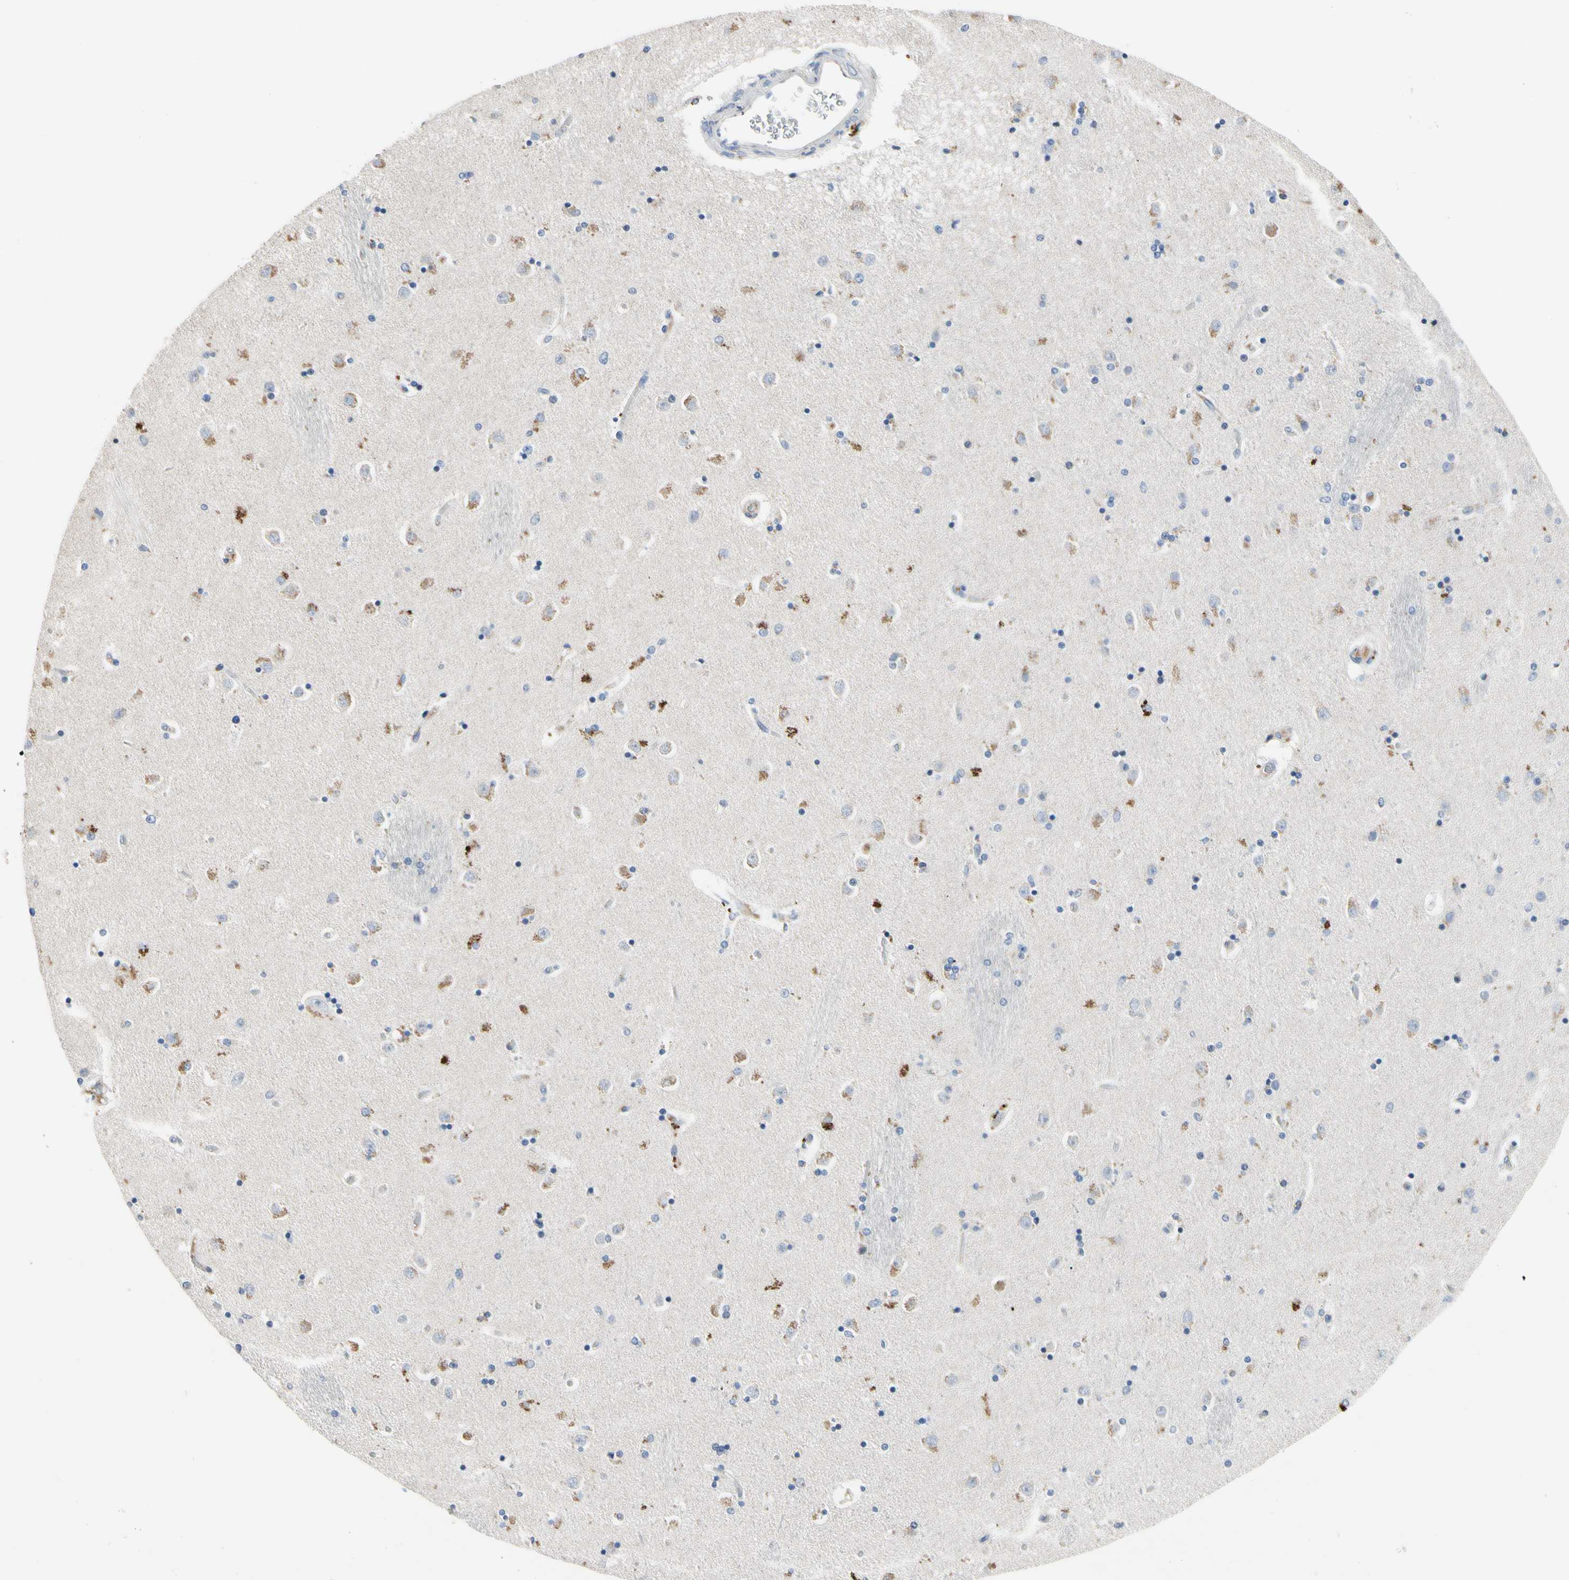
{"staining": {"intensity": "weak", "quantity": "<25%", "location": "cytoplasmic/membranous"}, "tissue": "caudate", "cell_type": "Glial cells", "image_type": "normal", "snomed": [{"axis": "morphology", "description": "Normal tissue, NOS"}, {"axis": "topography", "description": "Lateral ventricle wall"}], "caption": "Protein analysis of unremarkable caudate demonstrates no significant positivity in glial cells.", "gene": "ECRG4", "patient": {"sex": "female", "age": 54}}